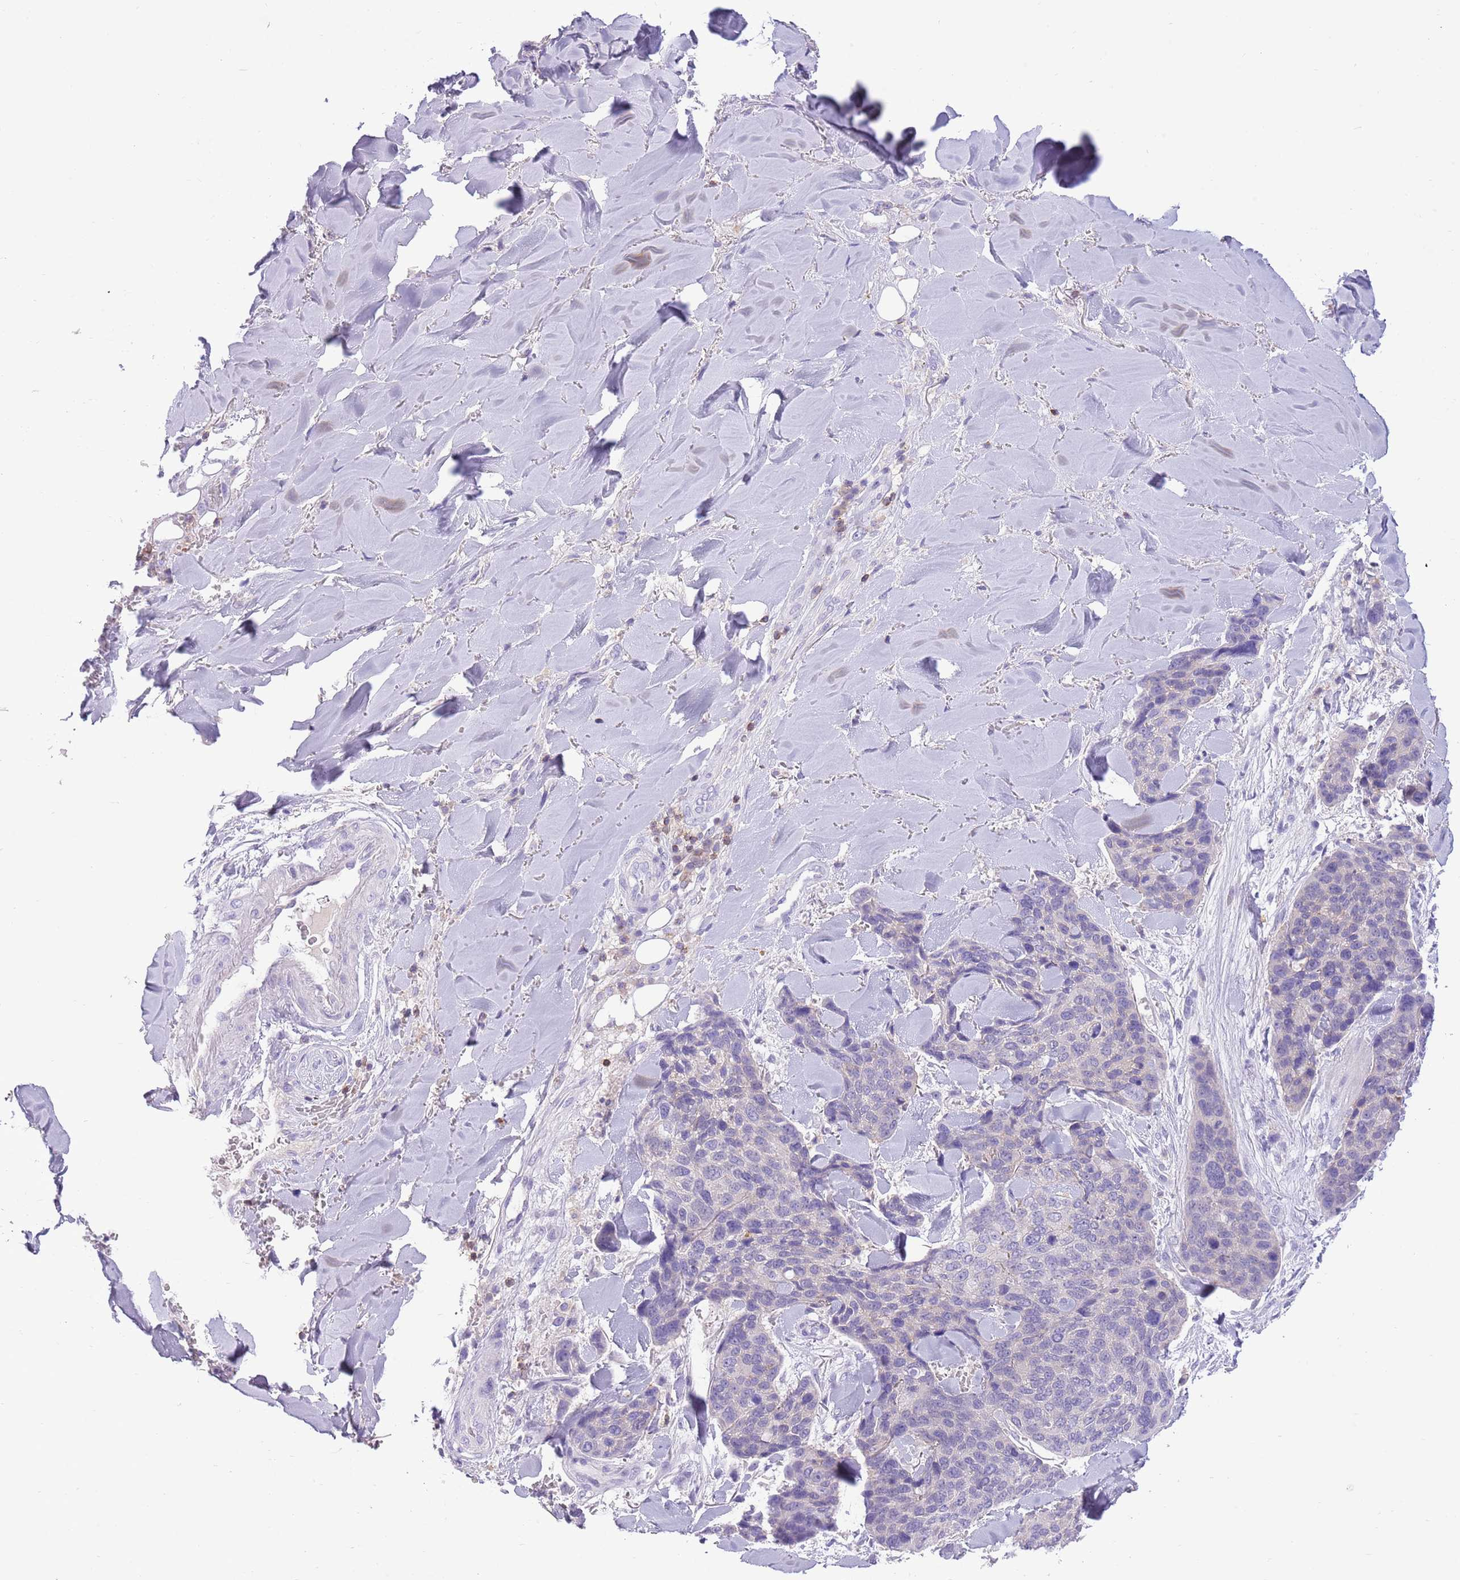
{"staining": {"intensity": "negative", "quantity": "none", "location": "none"}, "tissue": "skin cancer", "cell_type": "Tumor cells", "image_type": "cancer", "snomed": [{"axis": "morphology", "description": "Basal cell carcinoma"}, {"axis": "topography", "description": "Skin"}], "caption": "The histopathology image displays no significant positivity in tumor cells of basal cell carcinoma (skin).", "gene": "OR4Q3", "patient": {"sex": "female", "age": 74}}